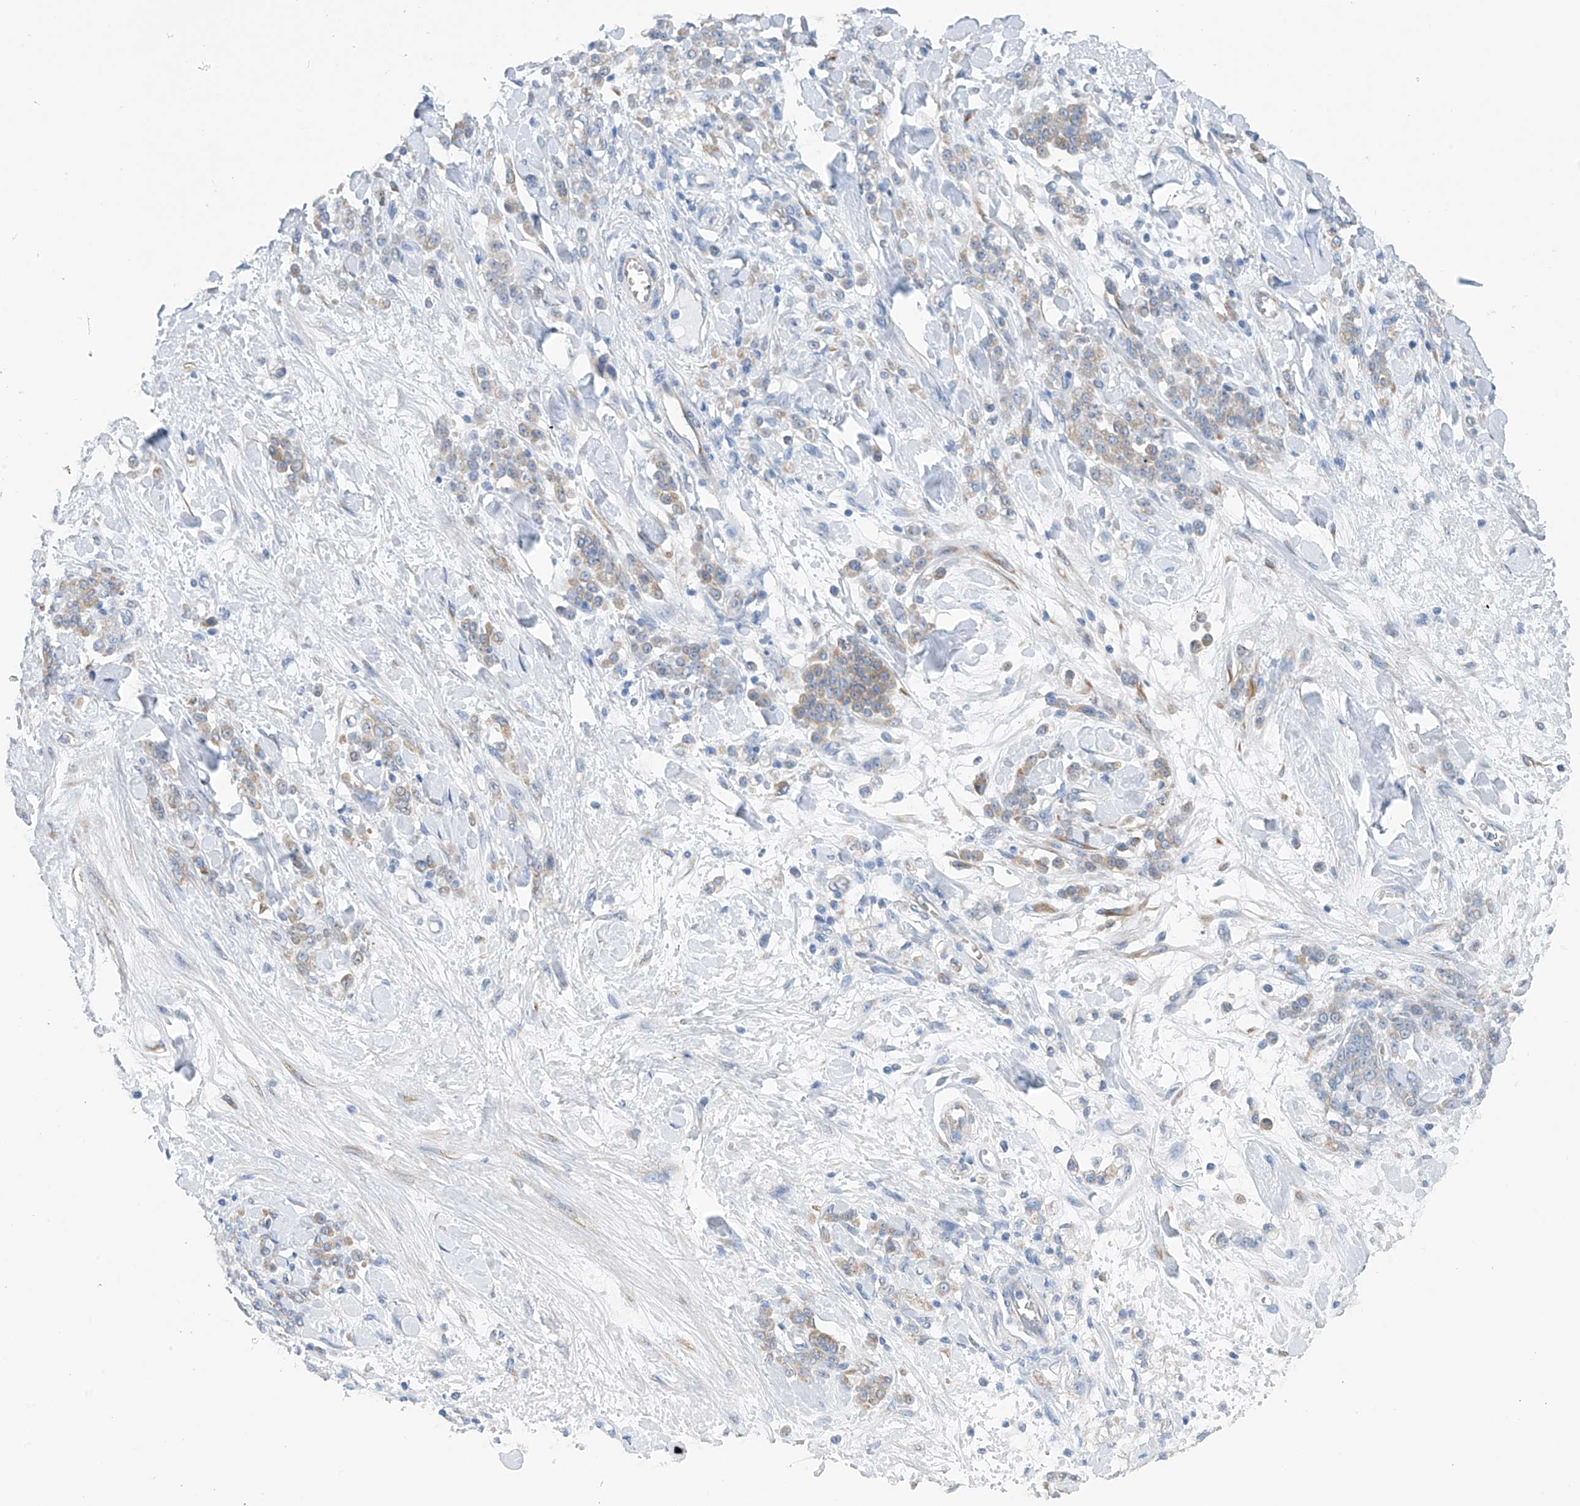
{"staining": {"intensity": "weak", "quantity": "25%-75%", "location": "cytoplasmic/membranous"}, "tissue": "stomach cancer", "cell_type": "Tumor cells", "image_type": "cancer", "snomed": [{"axis": "morphology", "description": "Normal tissue, NOS"}, {"axis": "morphology", "description": "Adenocarcinoma, NOS"}, {"axis": "topography", "description": "Stomach"}], "caption": "Immunohistochemistry staining of stomach adenocarcinoma, which reveals low levels of weak cytoplasmic/membranous expression in approximately 25%-75% of tumor cells indicating weak cytoplasmic/membranous protein positivity. The staining was performed using DAB (3,3'-diaminobenzidine) (brown) for protein detection and nuclei were counterstained in hematoxylin (blue).", "gene": "RCN2", "patient": {"sex": "male", "age": 82}}